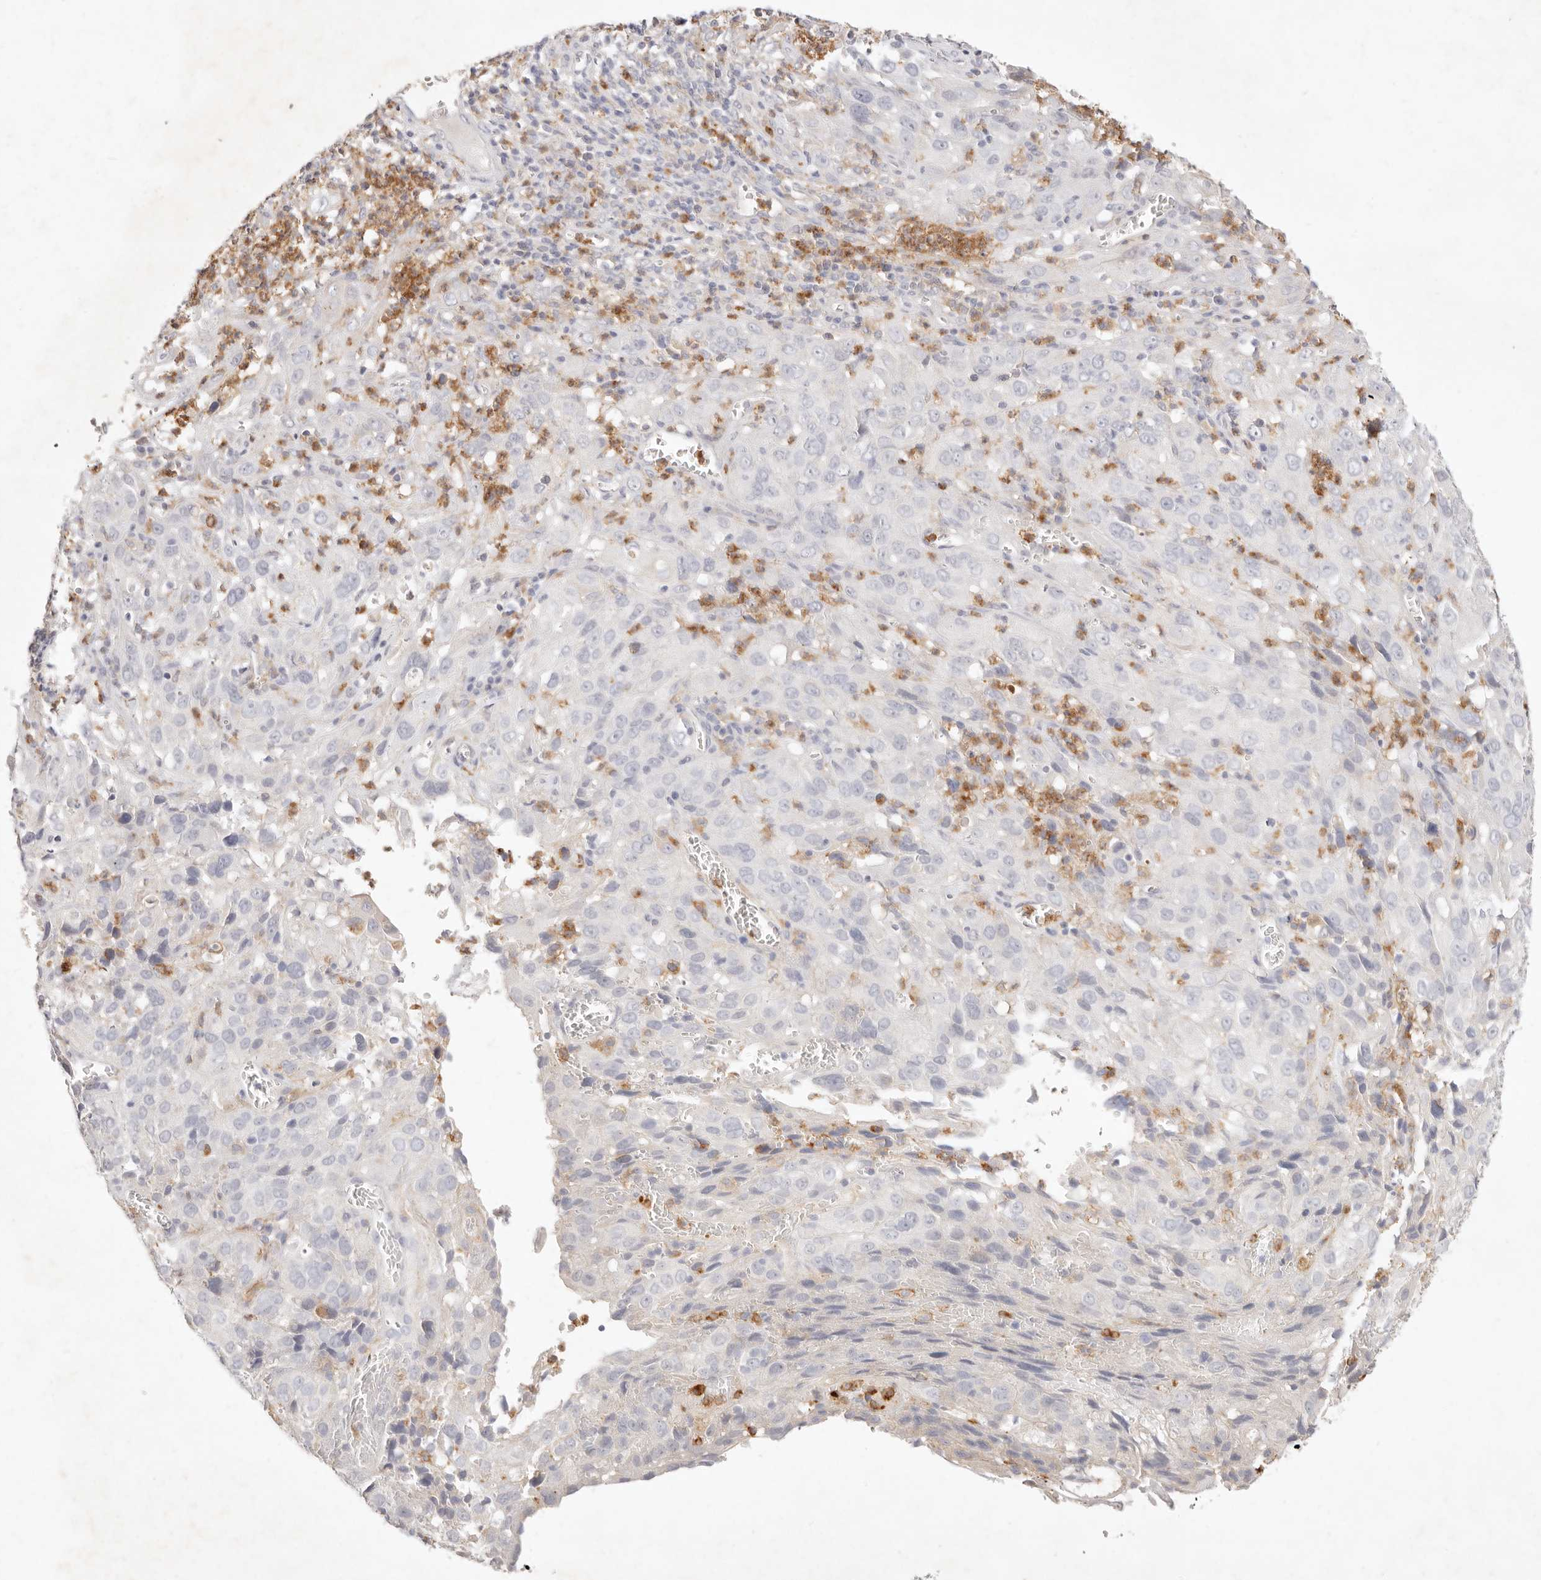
{"staining": {"intensity": "negative", "quantity": "none", "location": "none"}, "tissue": "cervical cancer", "cell_type": "Tumor cells", "image_type": "cancer", "snomed": [{"axis": "morphology", "description": "Squamous cell carcinoma, NOS"}, {"axis": "topography", "description": "Cervix"}], "caption": "DAB immunohistochemical staining of cervical cancer displays no significant staining in tumor cells.", "gene": "GPR84", "patient": {"sex": "female", "age": 32}}